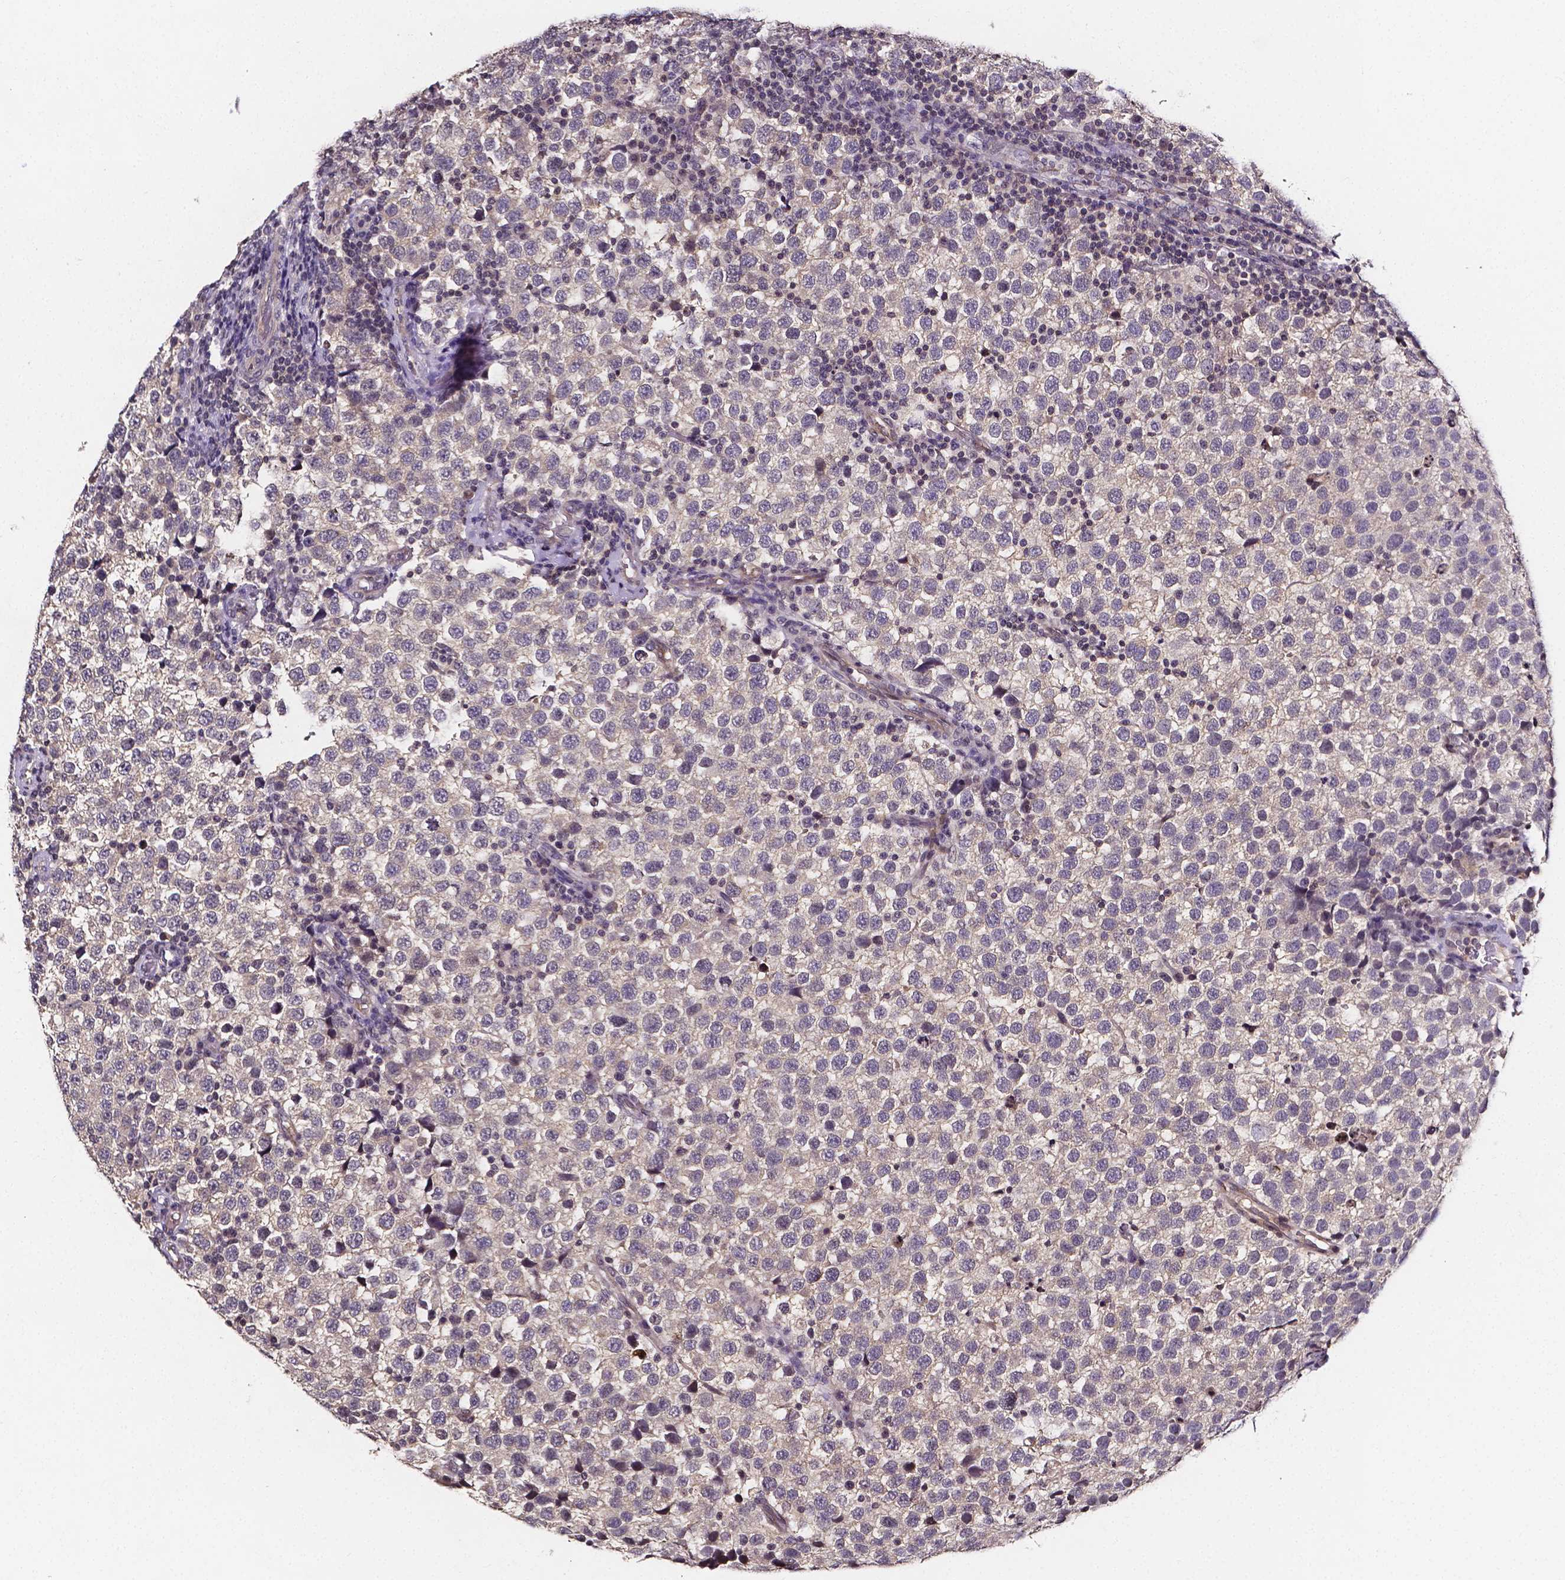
{"staining": {"intensity": "negative", "quantity": "none", "location": "none"}, "tissue": "testis cancer", "cell_type": "Tumor cells", "image_type": "cancer", "snomed": [{"axis": "morphology", "description": "Seminoma, NOS"}, {"axis": "topography", "description": "Testis"}], "caption": "Photomicrograph shows no significant protein staining in tumor cells of testis cancer (seminoma).", "gene": "NRGN", "patient": {"sex": "male", "age": 34}}